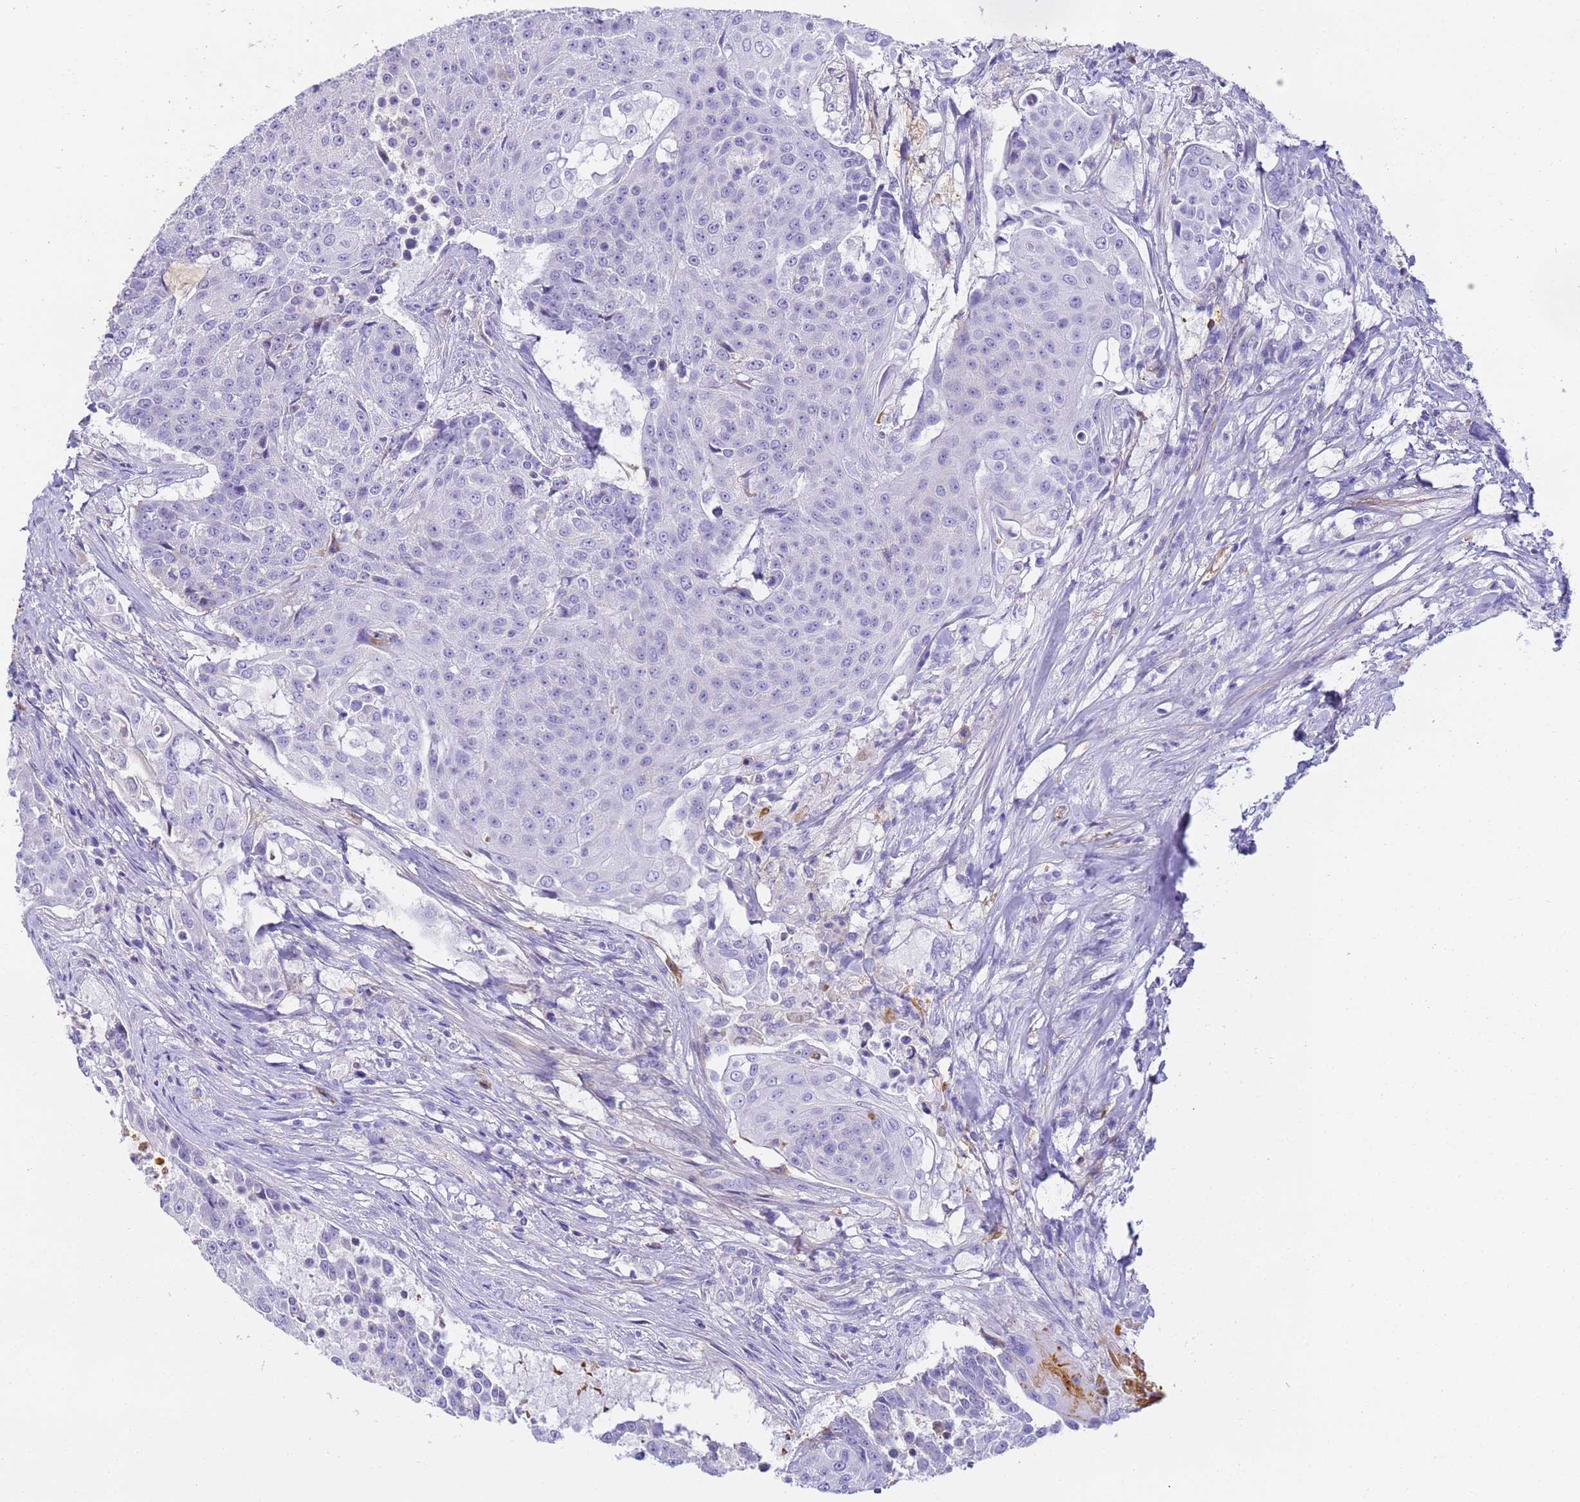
{"staining": {"intensity": "negative", "quantity": "none", "location": "none"}, "tissue": "urothelial cancer", "cell_type": "Tumor cells", "image_type": "cancer", "snomed": [{"axis": "morphology", "description": "Urothelial carcinoma, High grade"}, {"axis": "topography", "description": "Urinary bladder"}], "caption": "High power microscopy micrograph of an immunohistochemistry image of high-grade urothelial carcinoma, revealing no significant staining in tumor cells. (DAB (3,3'-diaminobenzidine) IHC with hematoxylin counter stain).", "gene": "CFHR2", "patient": {"sex": "female", "age": 63}}